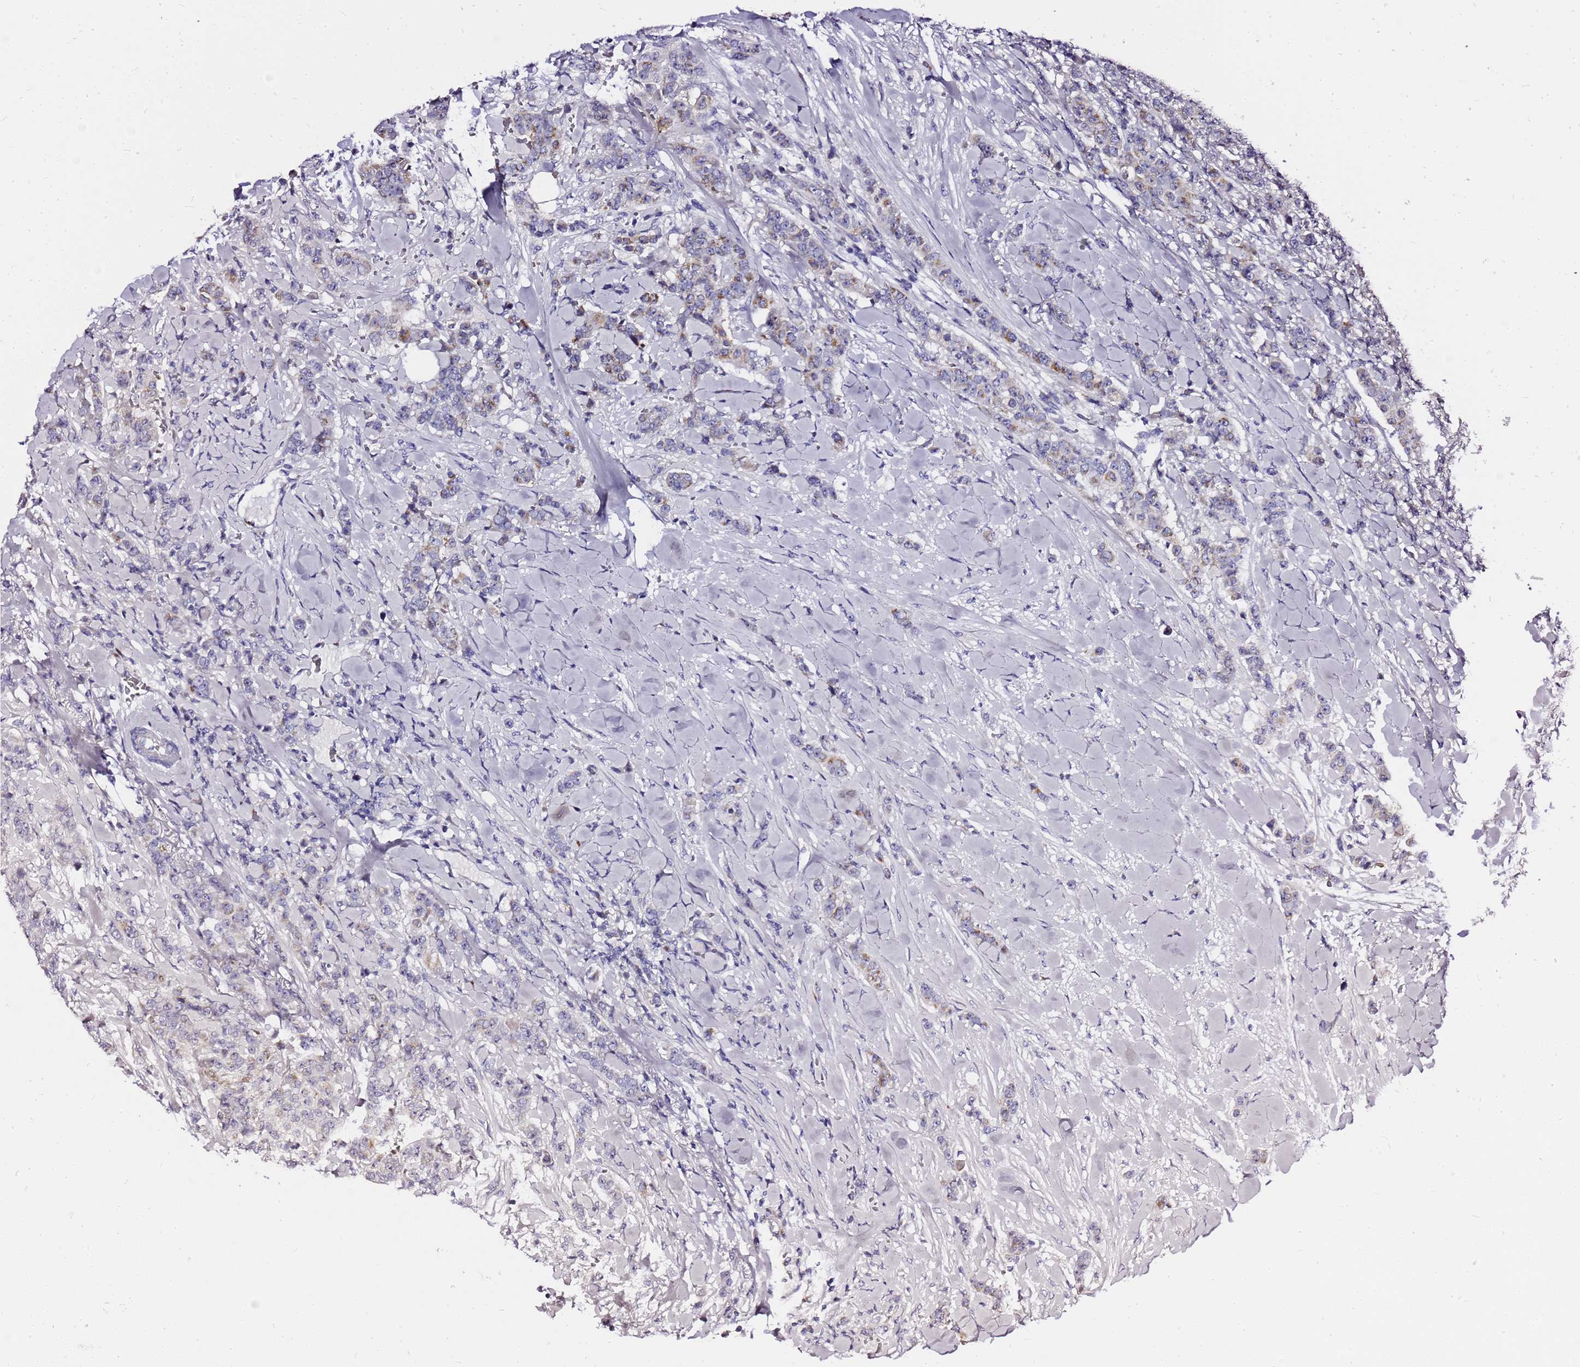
{"staining": {"intensity": "moderate", "quantity": "<25%", "location": "cytoplasmic/membranous"}, "tissue": "breast cancer", "cell_type": "Tumor cells", "image_type": "cancer", "snomed": [{"axis": "morphology", "description": "Duct carcinoma"}, {"axis": "topography", "description": "Breast"}], "caption": "A micrograph of breast invasive ductal carcinoma stained for a protein displays moderate cytoplasmic/membranous brown staining in tumor cells.", "gene": "OR52E2", "patient": {"sex": "female", "age": 40}}